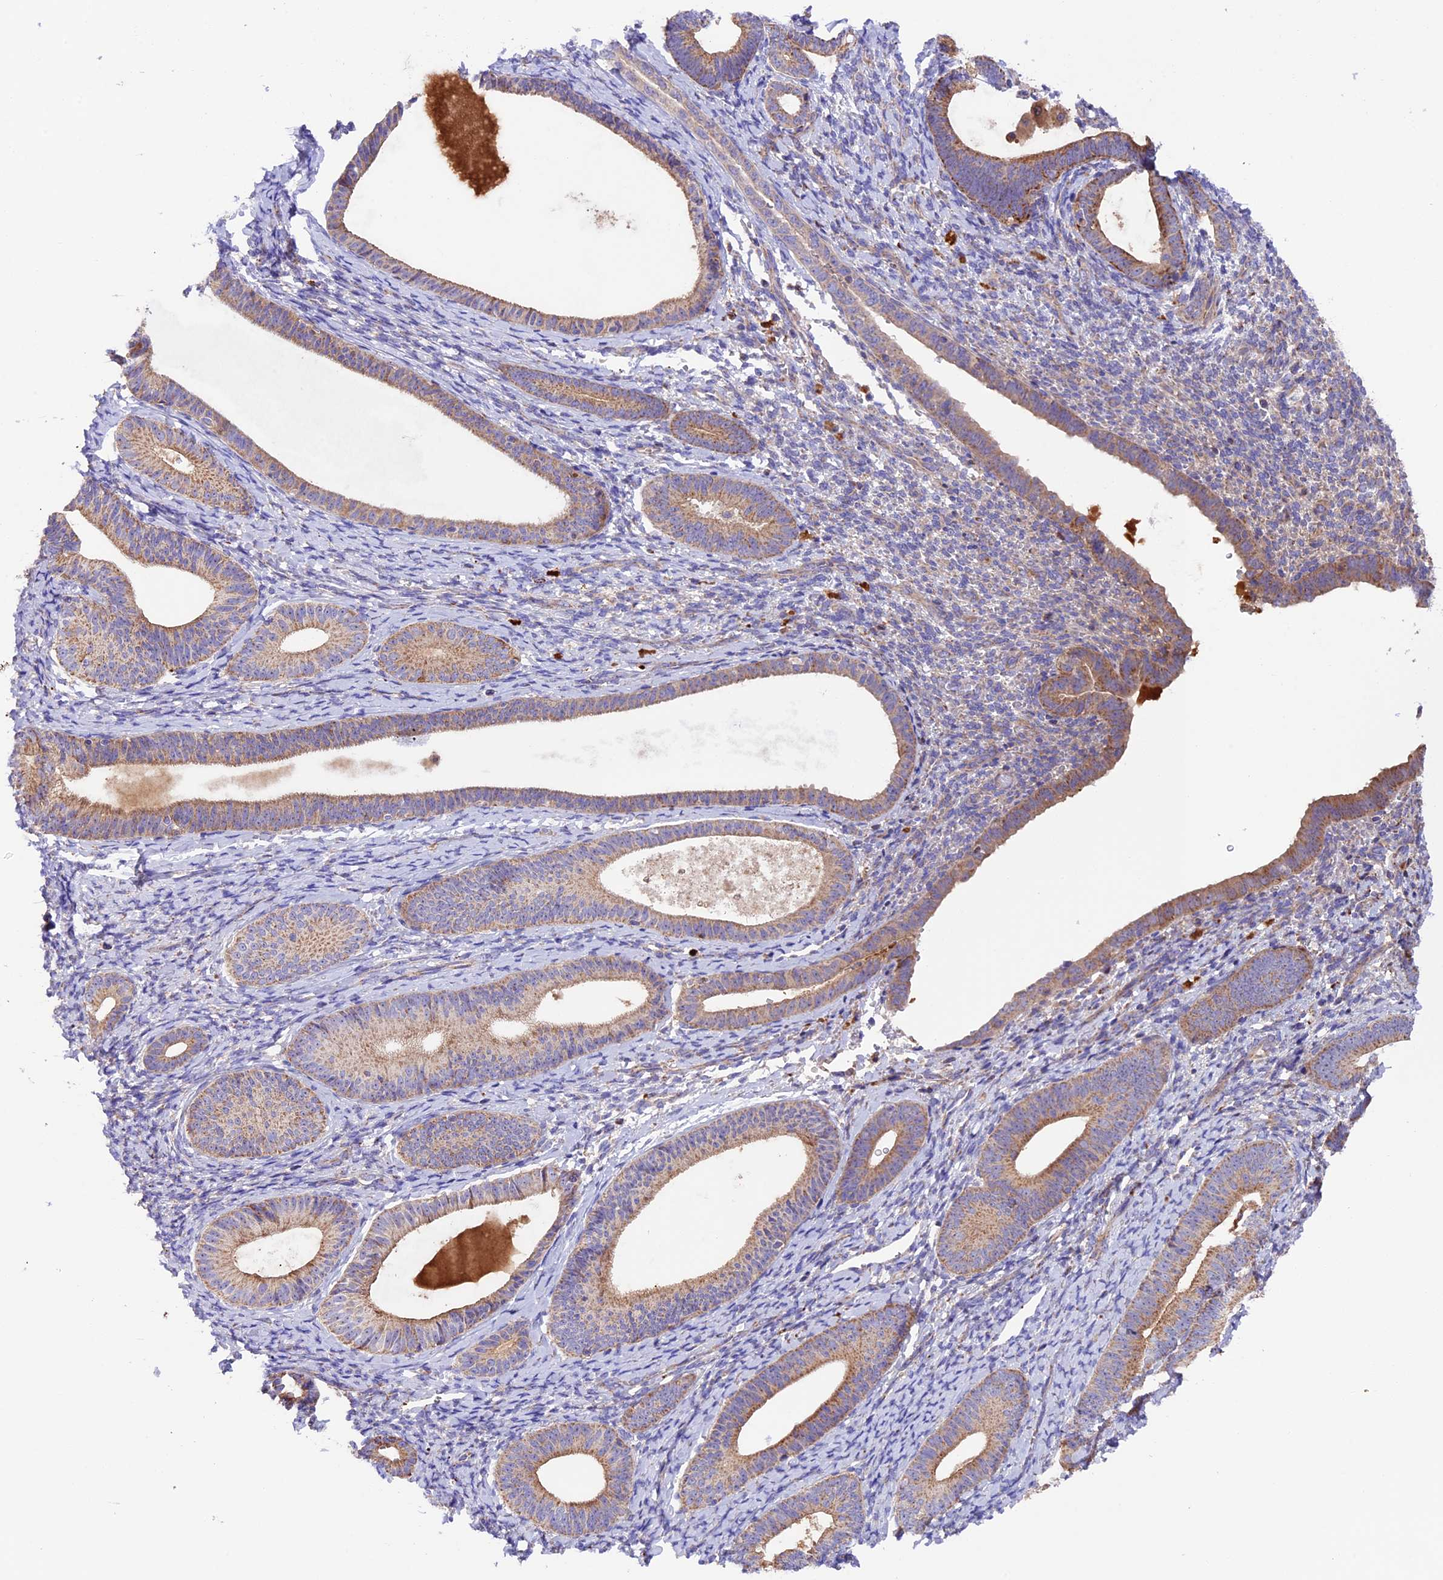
{"staining": {"intensity": "negative", "quantity": "none", "location": "none"}, "tissue": "endometrium", "cell_type": "Cells in endometrial stroma", "image_type": "normal", "snomed": [{"axis": "morphology", "description": "Normal tissue, NOS"}, {"axis": "topography", "description": "Endometrium"}], "caption": "Immunohistochemistry (IHC) photomicrograph of normal human endometrium stained for a protein (brown), which demonstrates no expression in cells in endometrial stroma.", "gene": "METTL22", "patient": {"sex": "female", "age": 65}}